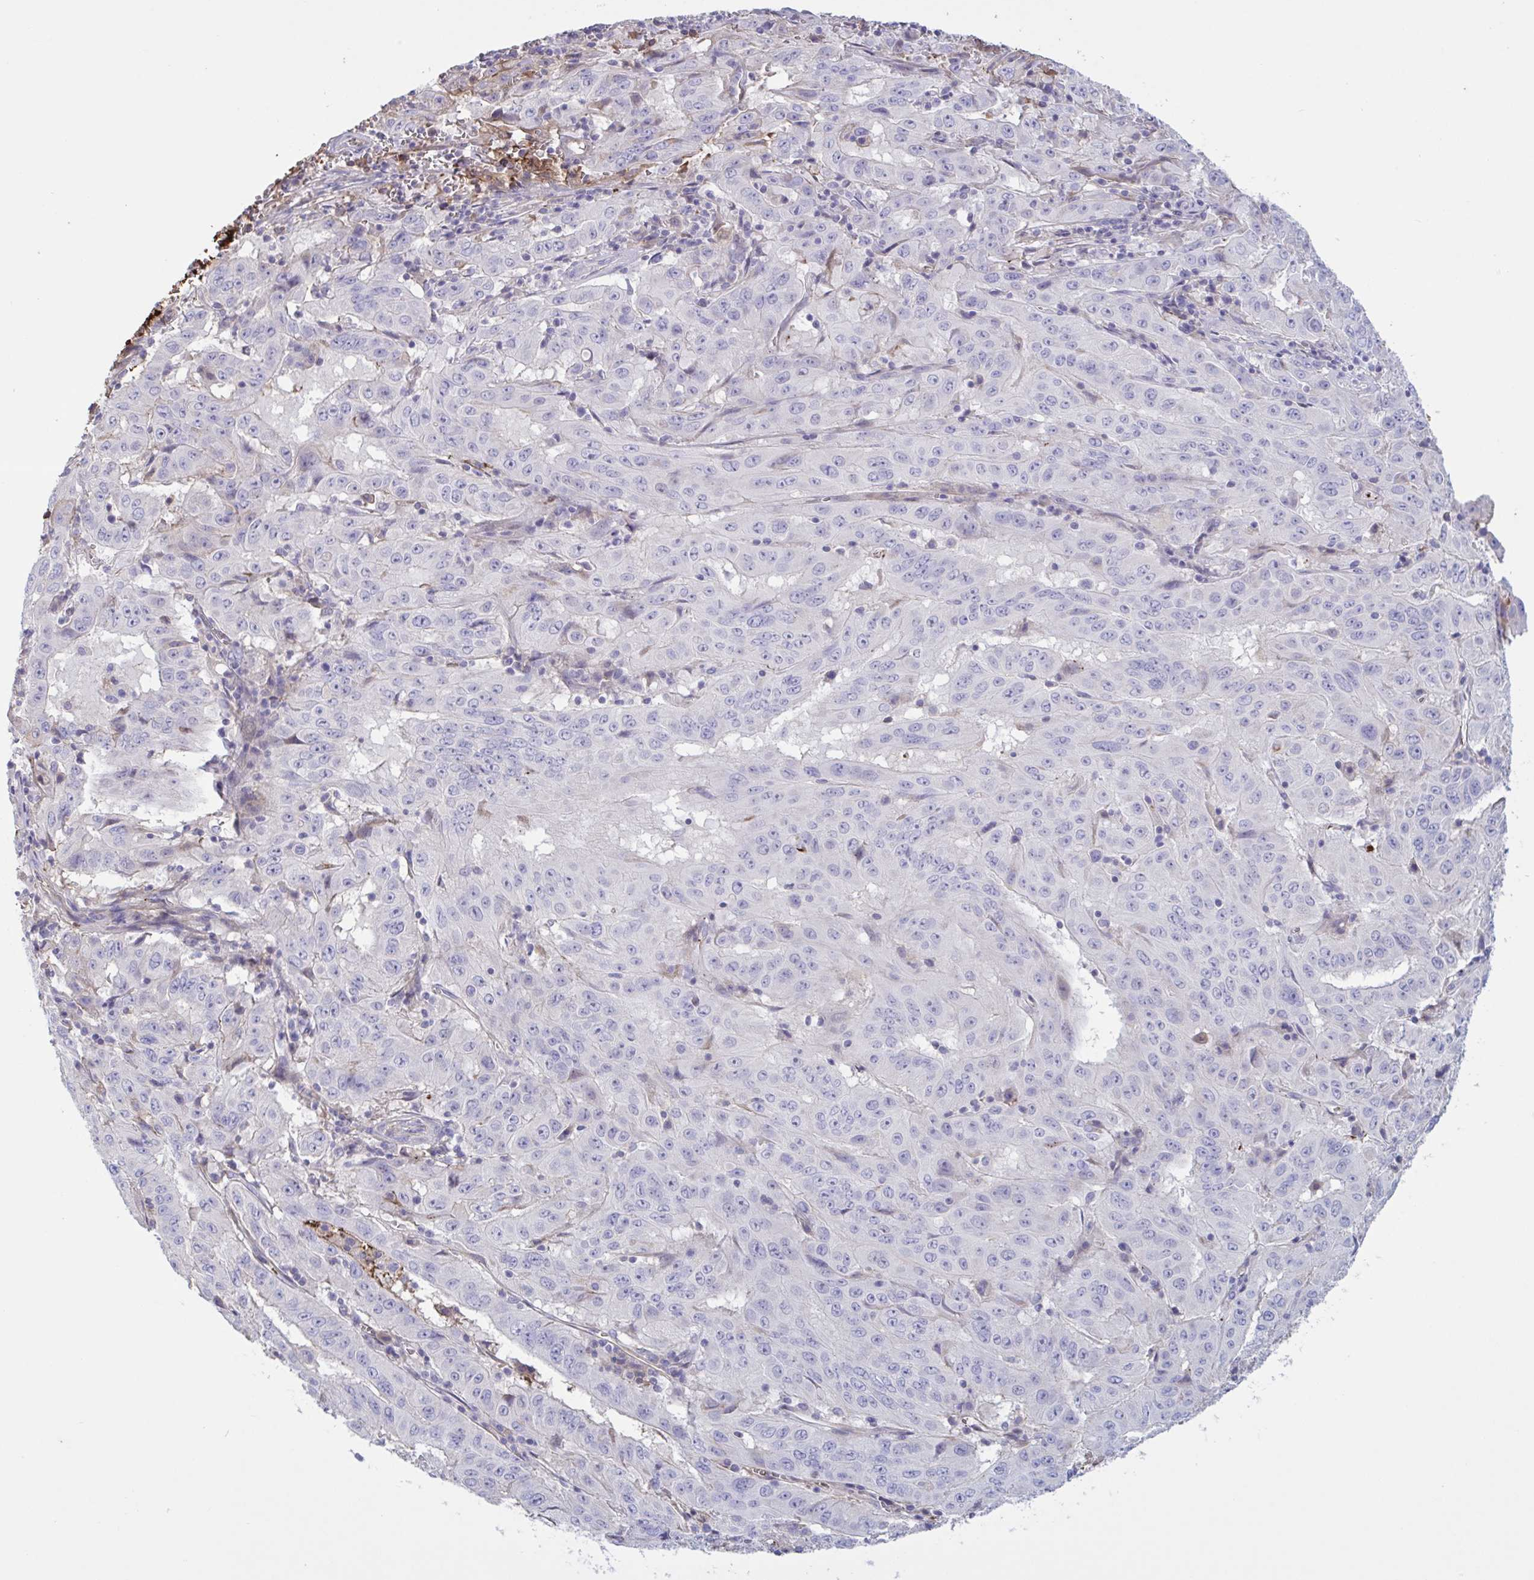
{"staining": {"intensity": "negative", "quantity": "none", "location": "none"}, "tissue": "pancreatic cancer", "cell_type": "Tumor cells", "image_type": "cancer", "snomed": [{"axis": "morphology", "description": "Adenocarcinoma, NOS"}, {"axis": "topography", "description": "Pancreas"}], "caption": "Immunohistochemical staining of pancreatic adenocarcinoma shows no significant positivity in tumor cells.", "gene": "IL1R1", "patient": {"sex": "male", "age": 63}}